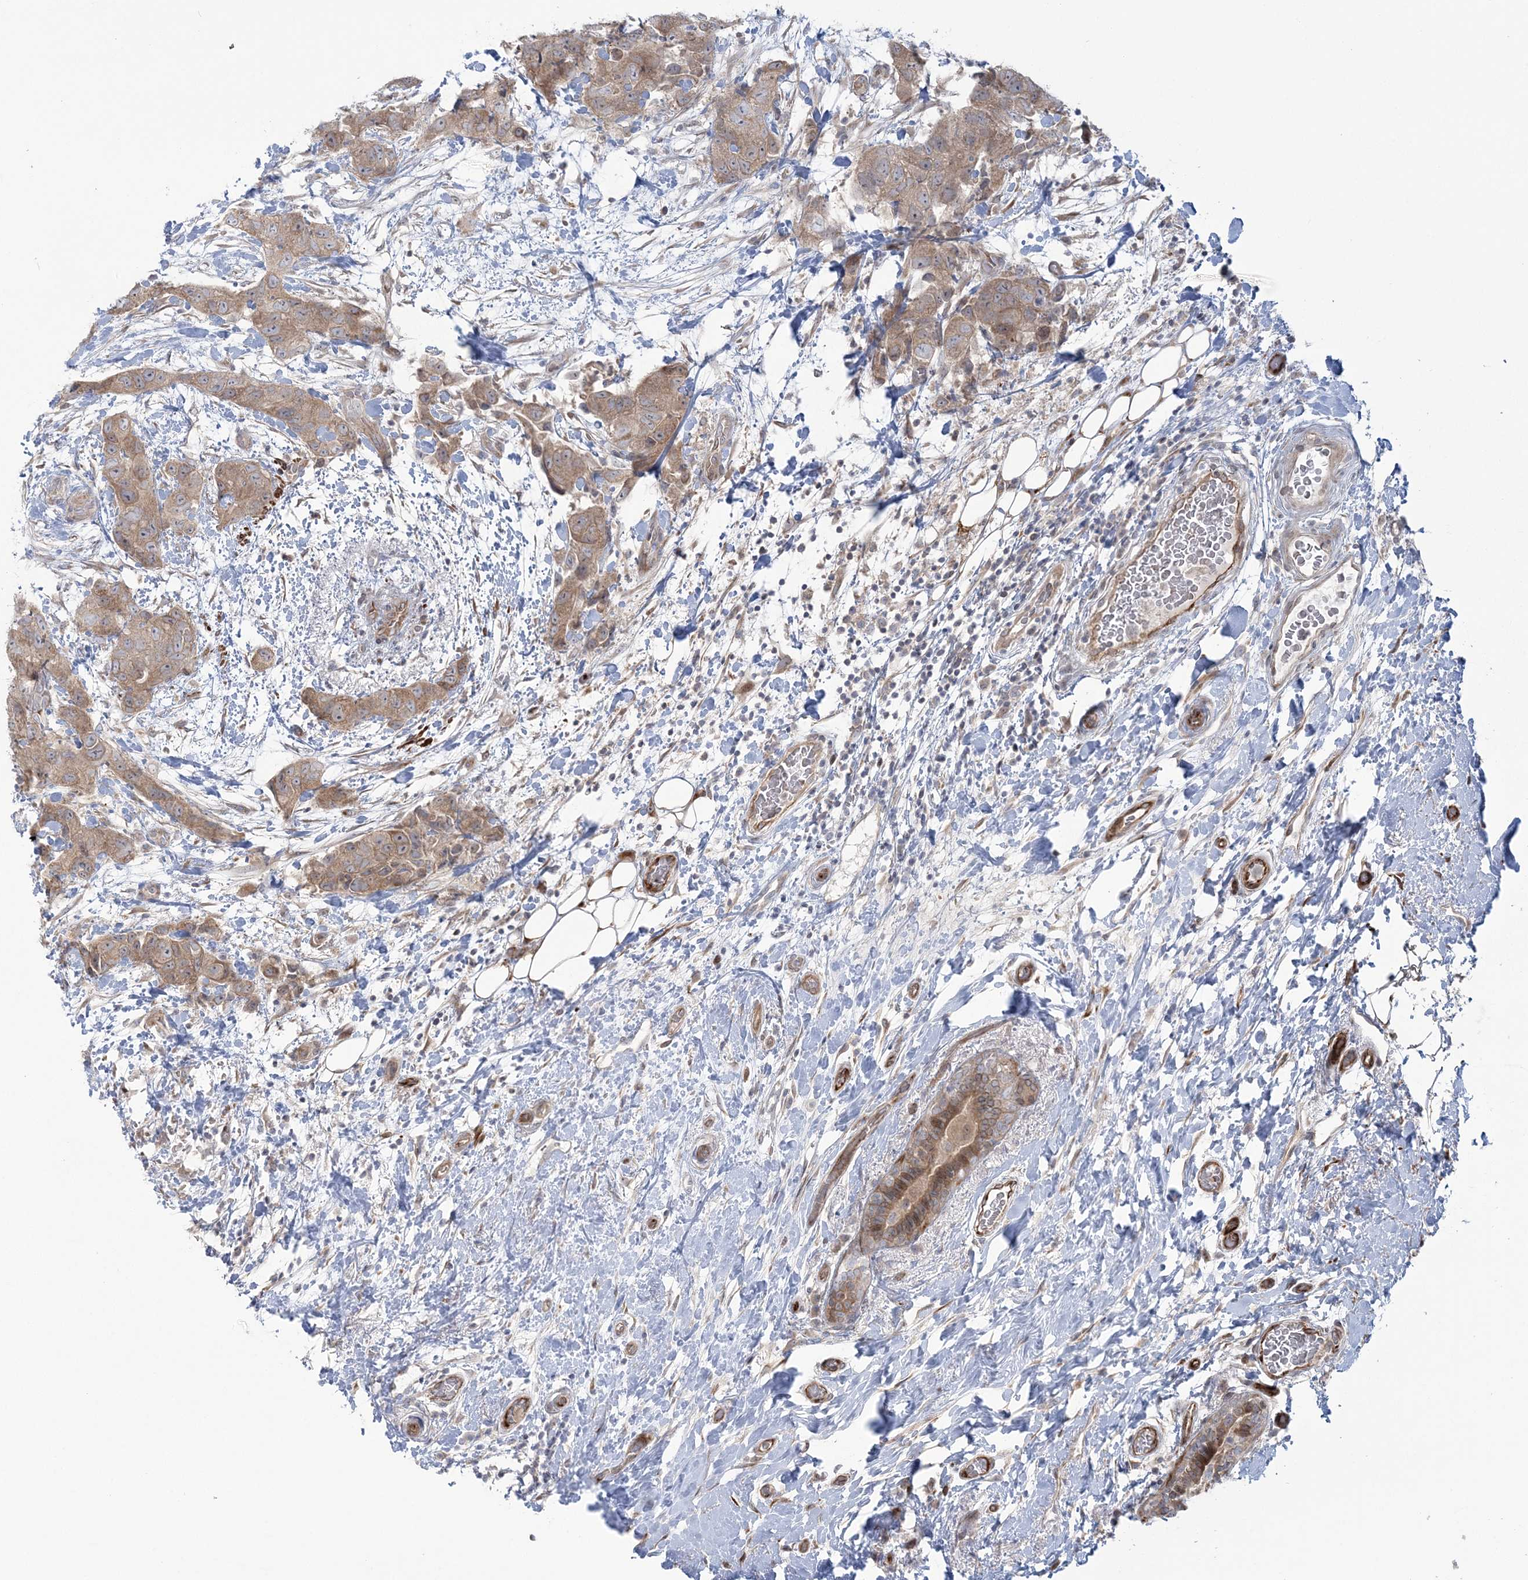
{"staining": {"intensity": "moderate", "quantity": ">75%", "location": "cytoplasmic/membranous"}, "tissue": "breast cancer", "cell_type": "Tumor cells", "image_type": "cancer", "snomed": [{"axis": "morphology", "description": "Duct carcinoma"}, {"axis": "topography", "description": "Breast"}], "caption": "Approximately >75% of tumor cells in intraductal carcinoma (breast) exhibit moderate cytoplasmic/membranous protein positivity as visualized by brown immunohistochemical staining.", "gene": "NUDT9", "patient": {"sex": "female", "age": 62}}